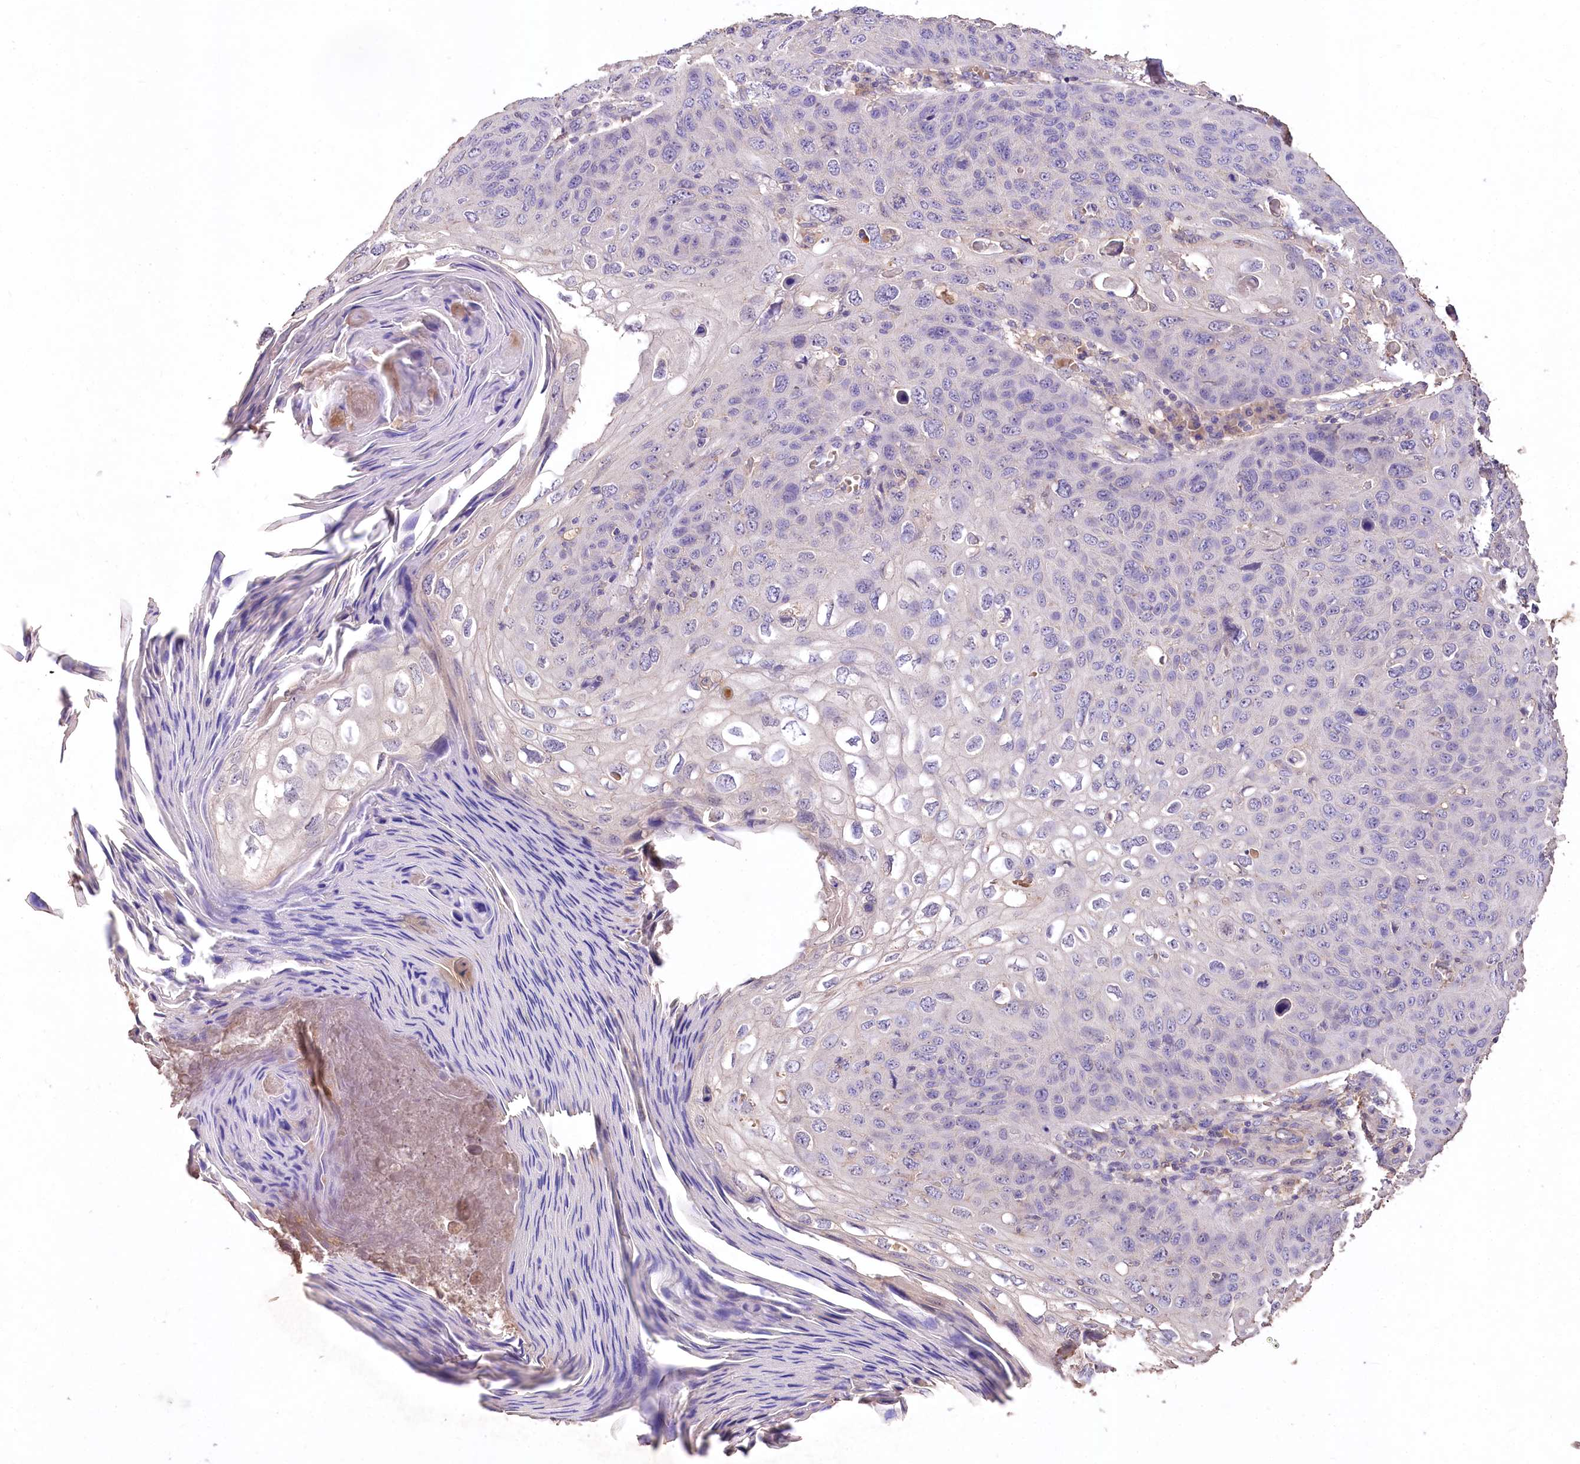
{"staining": {"intensity": "negative", "quantity": "none", "location": "none"}, "tissue": "skin cancer", "cell_type": "Tumor cells", "image_type": "cancer", "snomed": [{"axis": "morphology", "description": "Squamous cell carcinoma, NOS"}, {"axis": "topography", "description": "Skin"}], "caption": "Tumor cells are negative for brown protein staining in skin squamous cell carcinoma.", "gene": "PCYOX1L", "patient": {"sex": "female", "age": 90}}